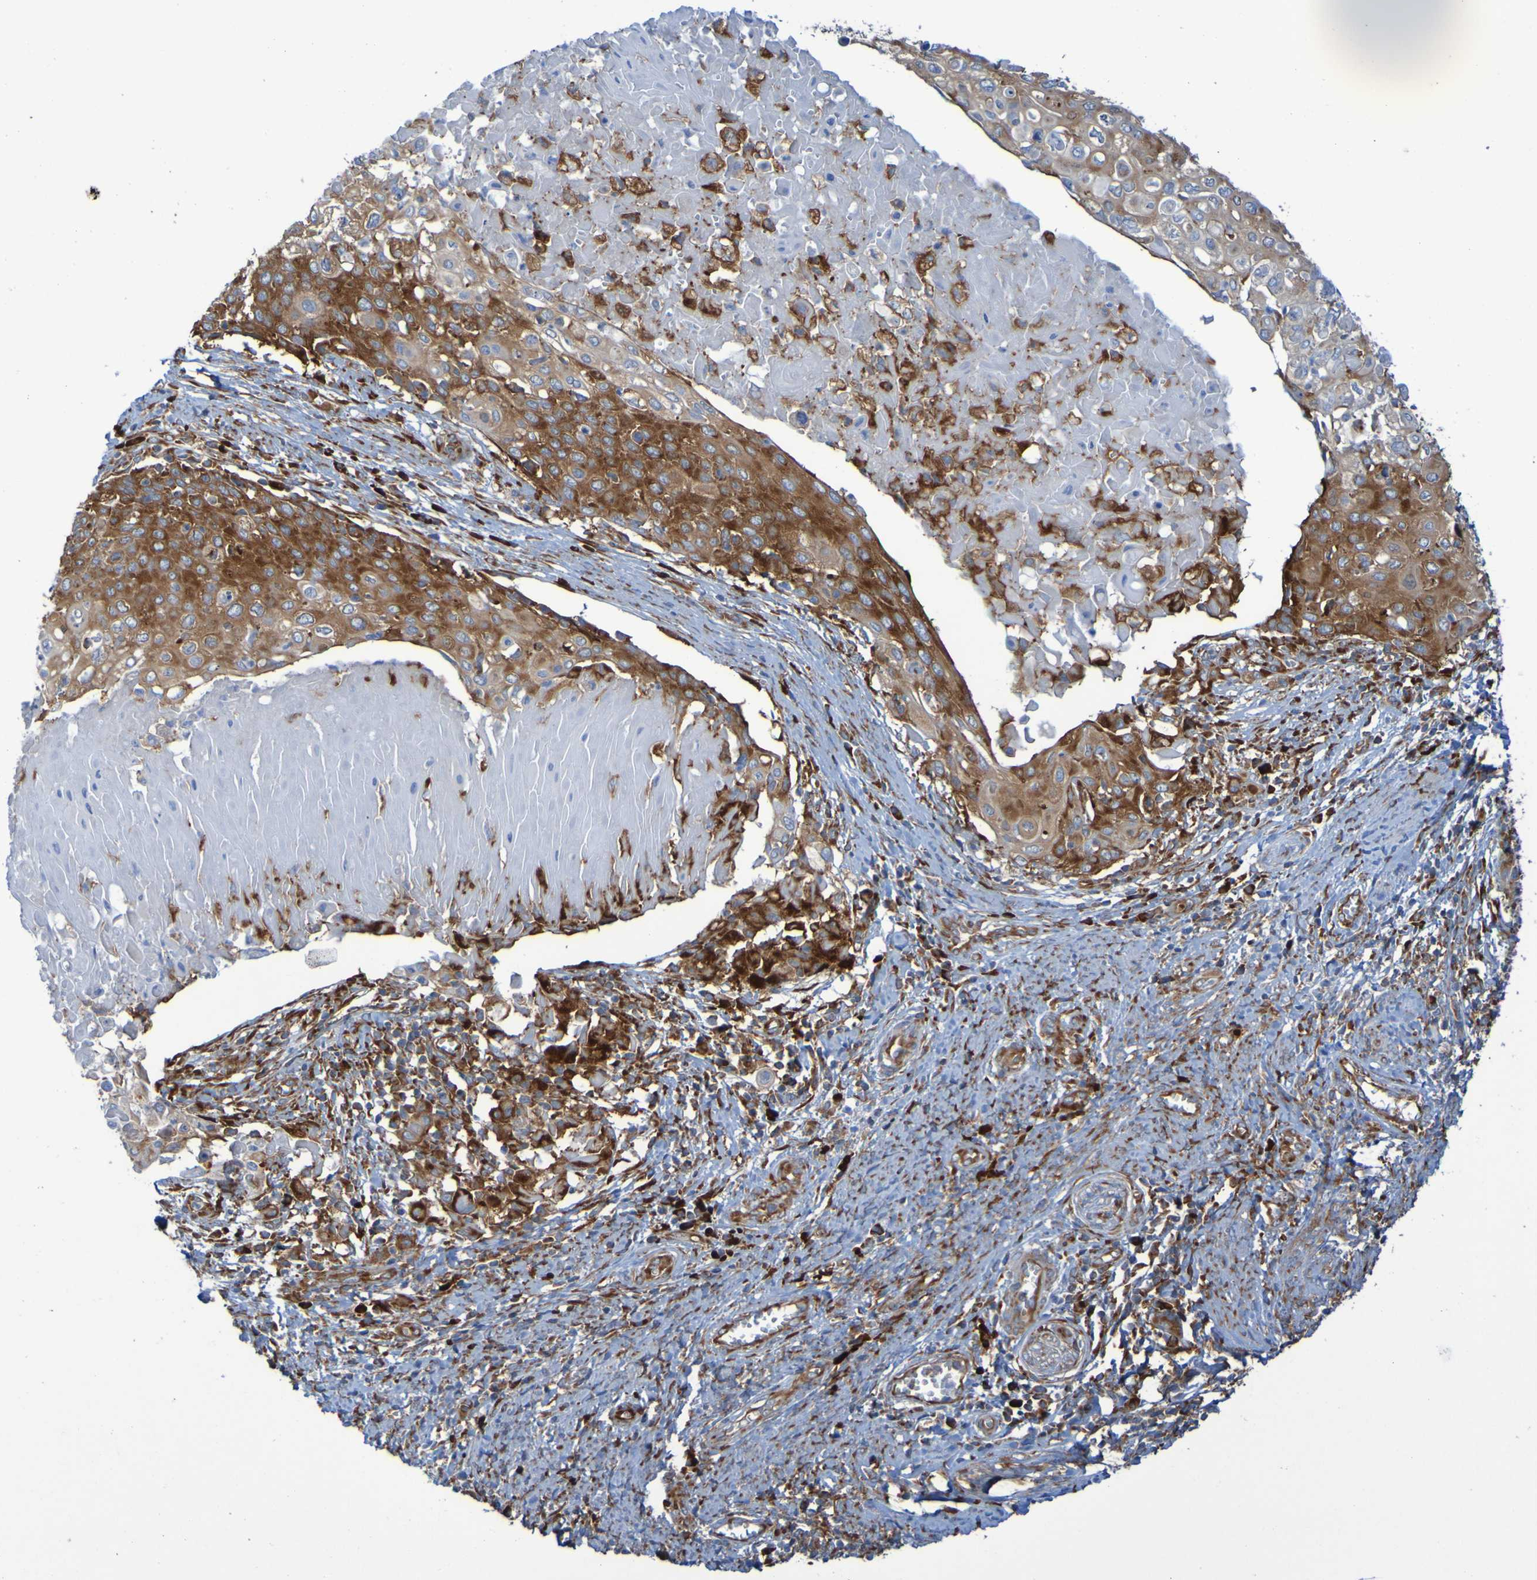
{"staining": {"intensity": "moderate", "quantity": ">75%", "location": "cytoplasmic/membranous"}, "tissue": "cervical cancer", "cell_type": "Tumor cells", "image_type": "cancer", "snomed": [{"axis": "morphology", "description": "Squamous cell carcinoma, NOS"}, {"axis": "topography", "description": "Cervix"}], "caption": "Immunohistochemical staining of squamous cell carcinoma (cervical) exhibits medium levels of moderate cytoplasmic/membranous protein positivity in about >75% of tumor cells.", "gene": "RPL10", "patient": {"sex": "female", "age": 39}}